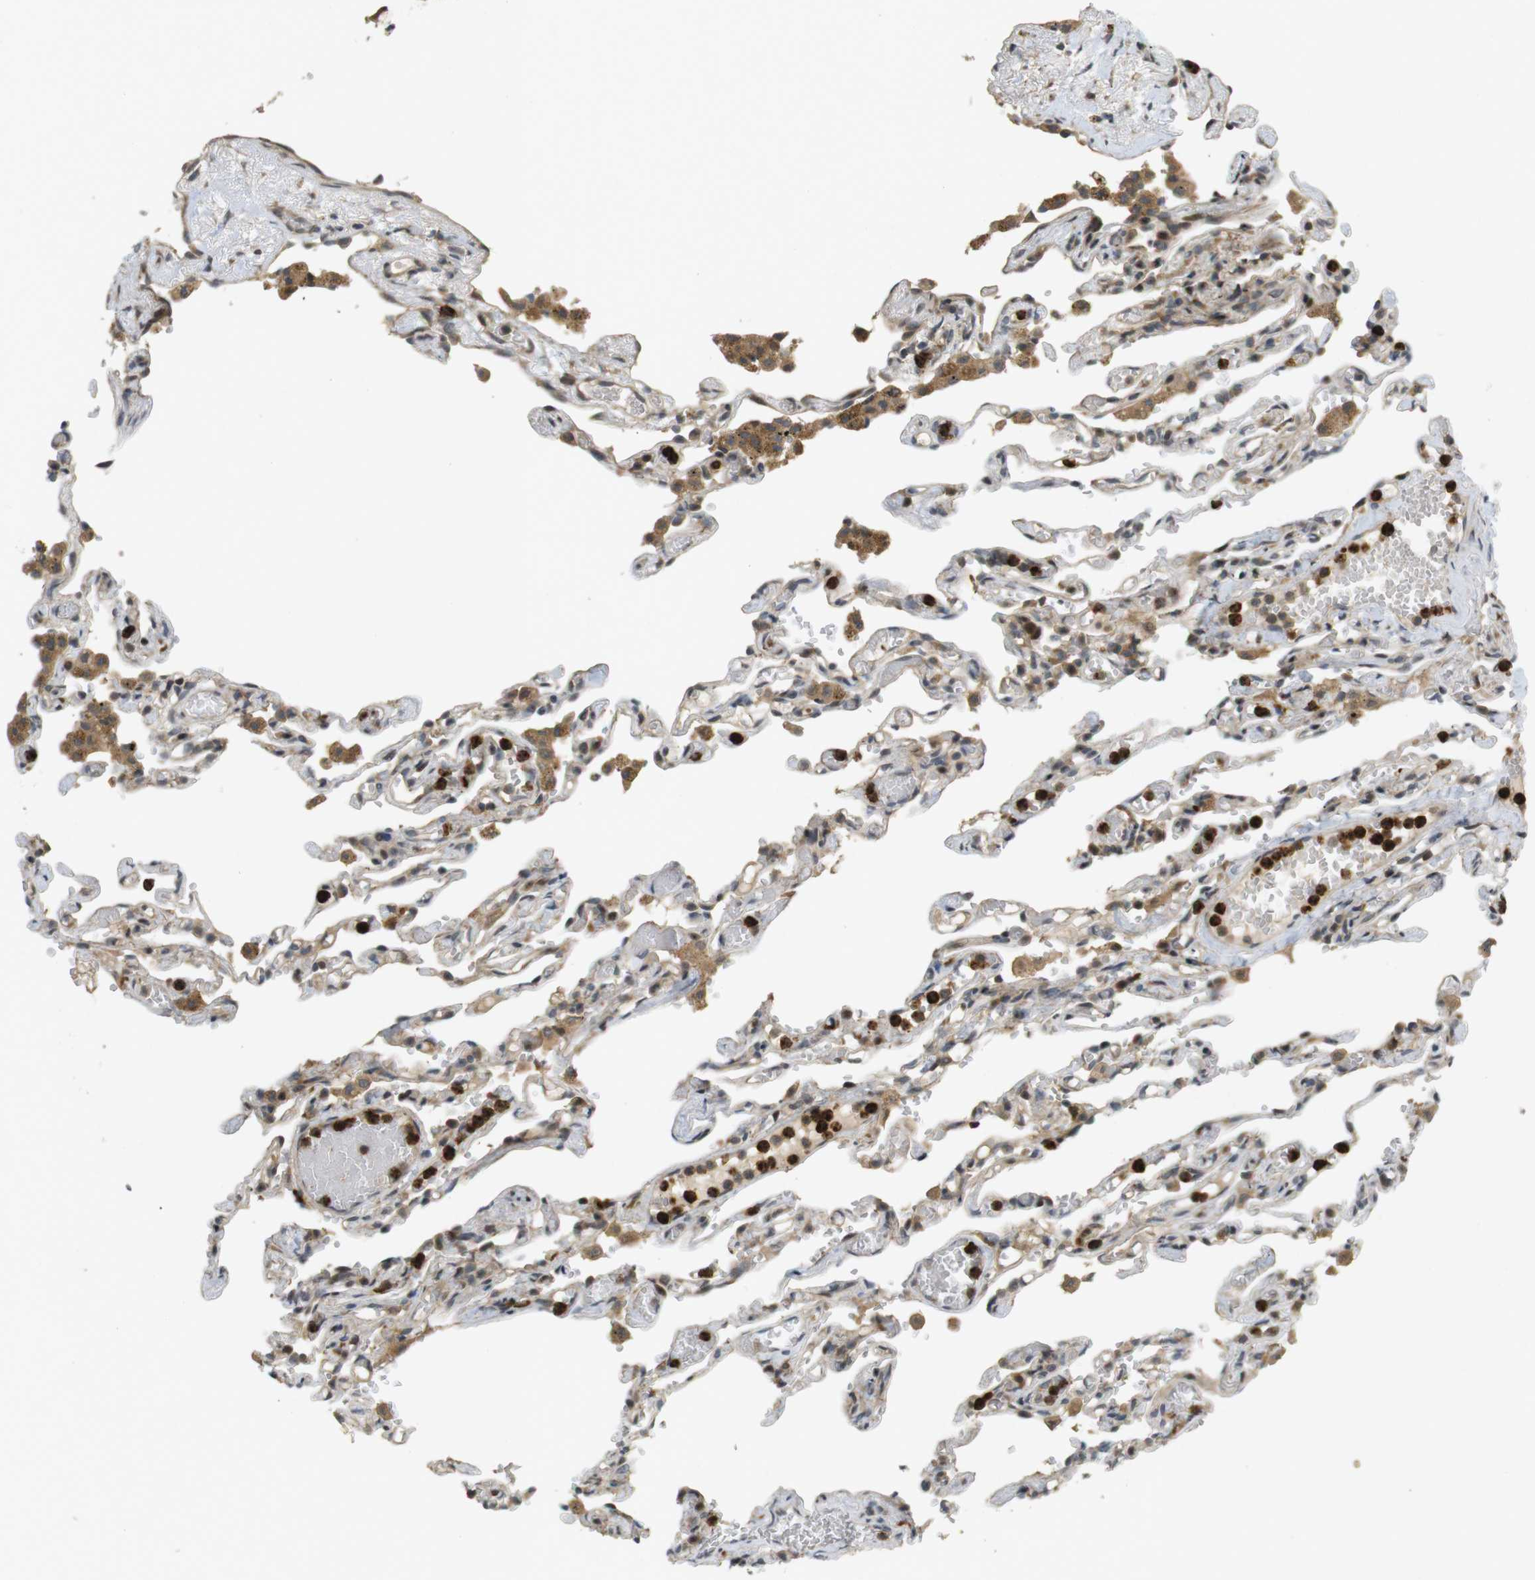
{"staining": {"intensity": "weak", "quantity": "25%-75%", "location": "cytoplasmic/membranous"}, "tissue": "lung", "cell_type": "Alveolar cells", "image_type": "normal", "snomed": [{"axis": "morphology", "description": "Normal tissue, NOS"}, {"axis": "topography", "description": "Lung"}], "caption": "IHC of unremarkable human lung shows low levels of weak cytoplasmic/membranous staining in about 25%-75% of alveolar cells.", "gene": "TMX3", "patient": {"sex": "male", "age": 21}}